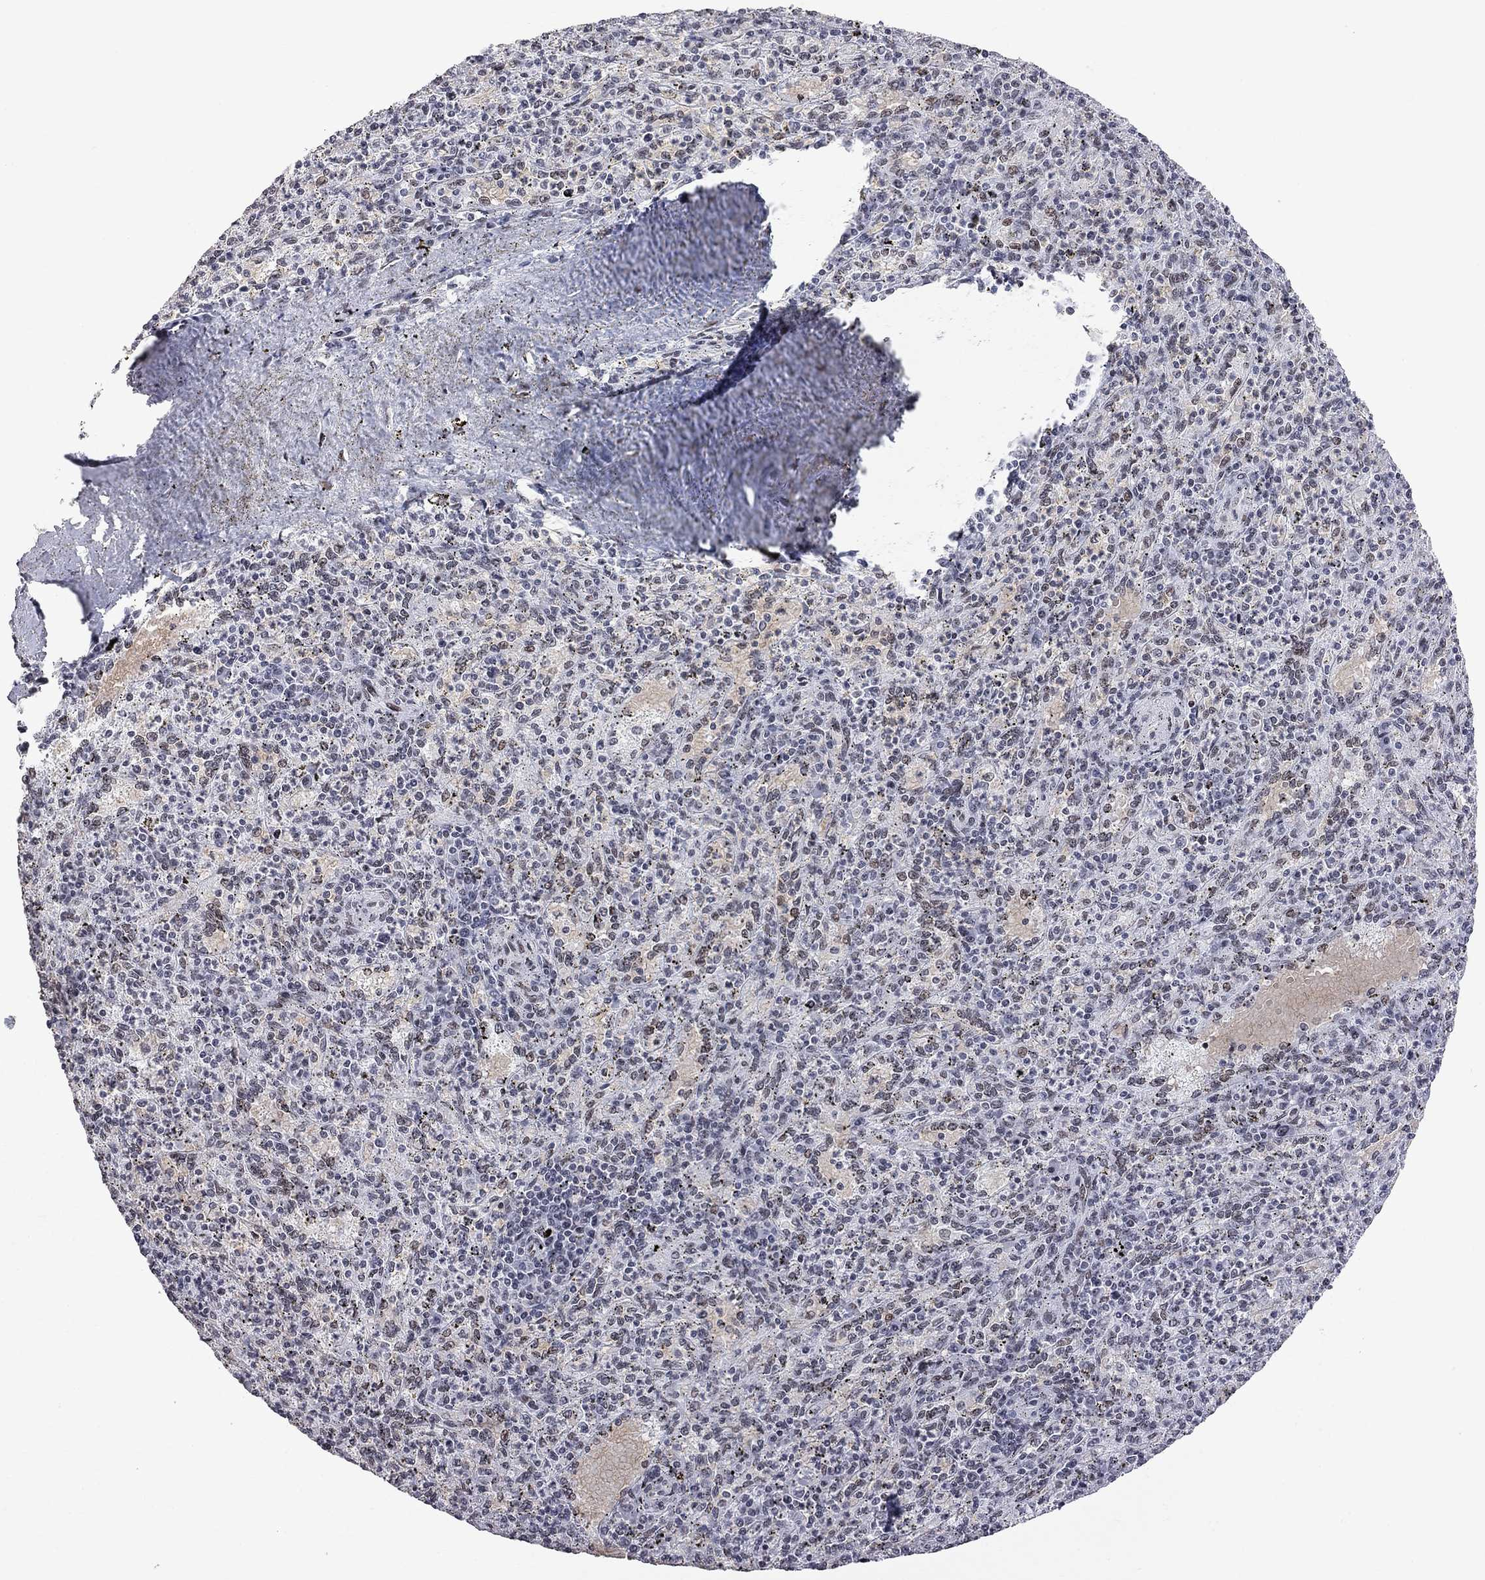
{"staining": {"intensity": "moderate", "quantity": "<25%", "location": "nuclear"}, "tissue": "spleen", "cell_type": "Cells in red pulp", "image_type": "normal", "snomed": [{"axis": "morphology", "description": "Normal tissue, NOS"}, {"axis": "topography", "description": "Spleen"}], "caption": "A brown stain shows moderate nuclear staining of a protein in cells in red pulp of normal spleen. (DAB (3,3'-diaminobenzidine) IHC with brightfield microscopy, high magnification).", "gene": "ZBTB47", "patient": {"sex": "male", "age": 60}}